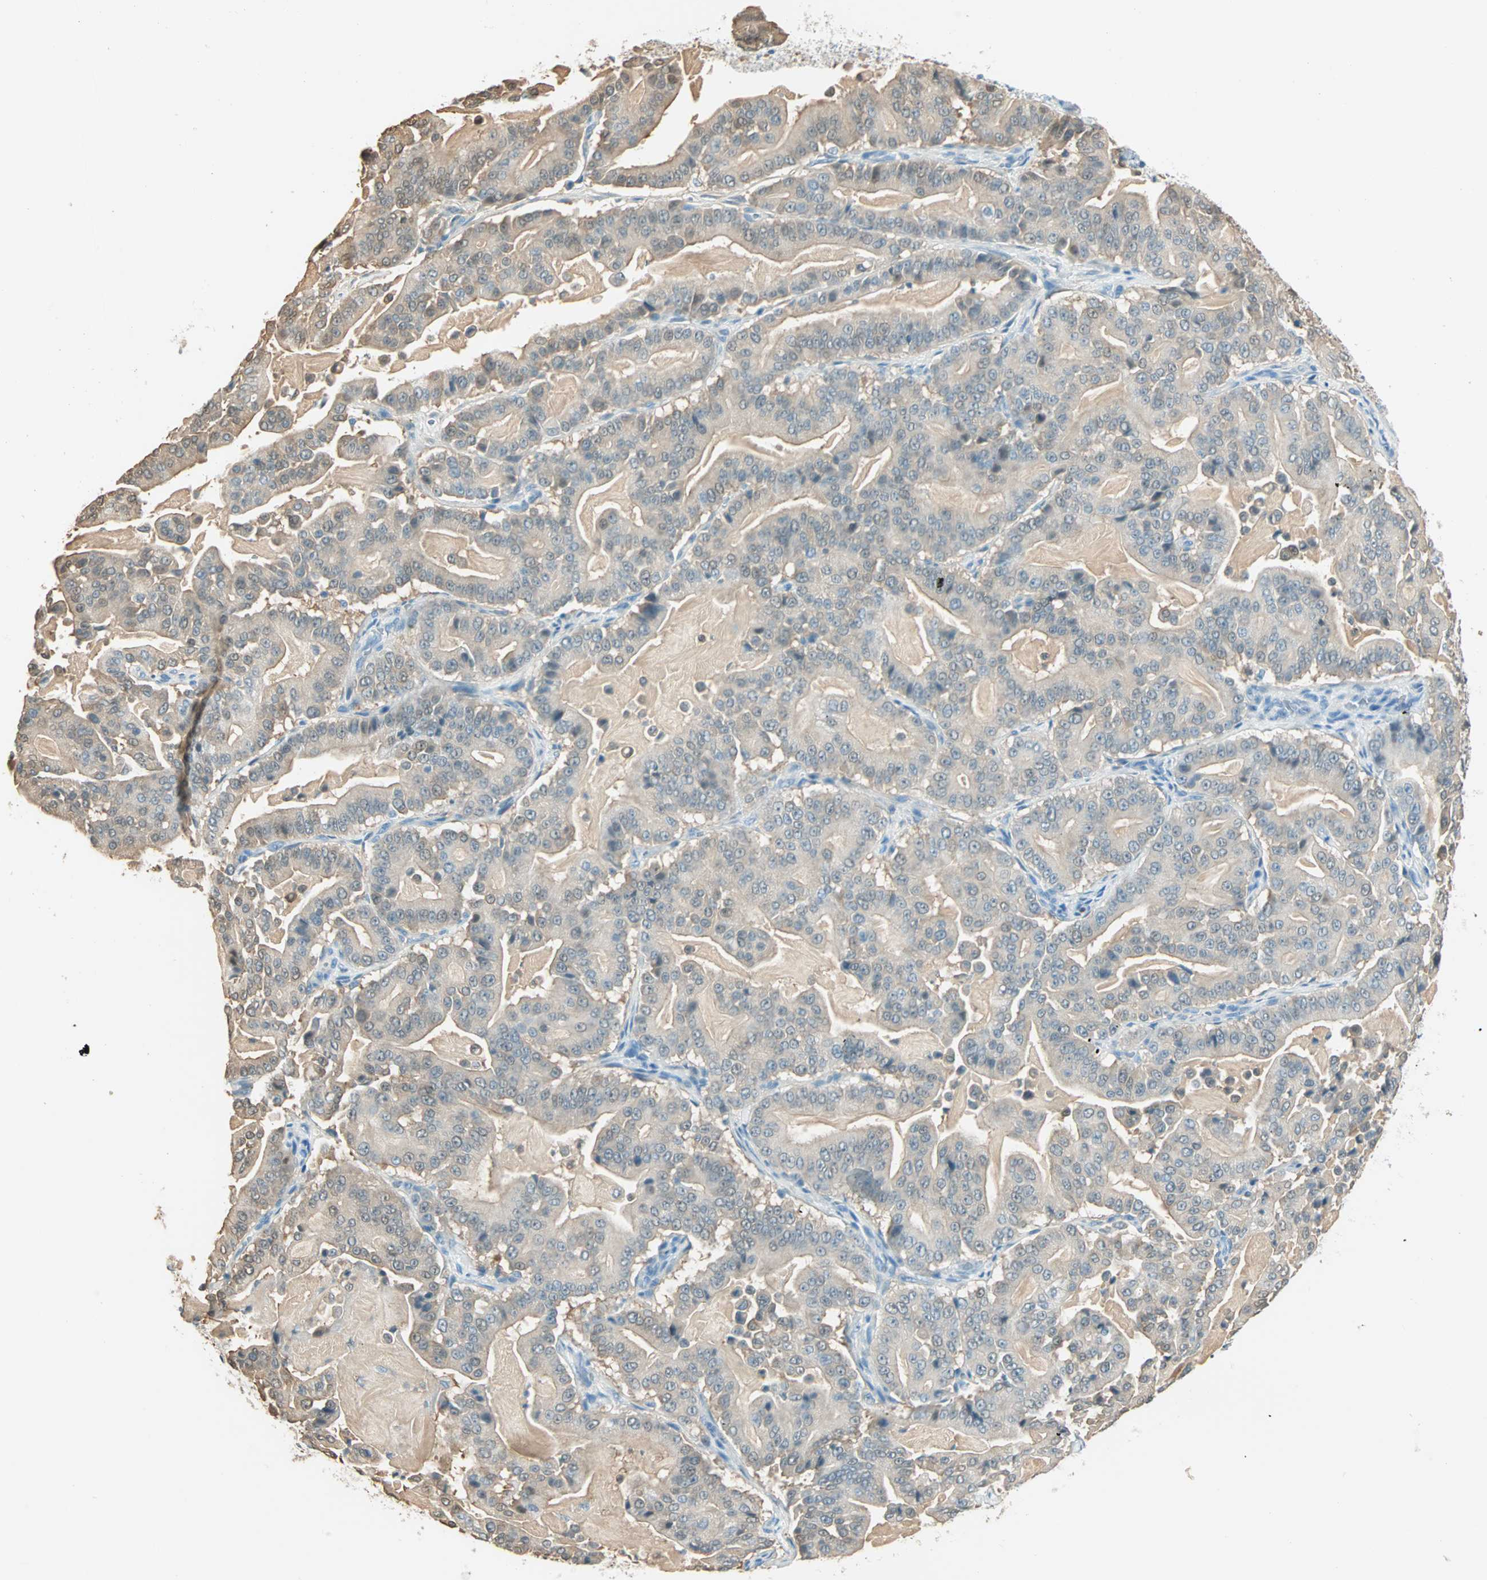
{"staining": {"intensity": "moderate", "quantity": "25%-75%", "location": "cytoplasmic/membranous,nuclear"}, "tissue": "pancreatic cancer", "cell_type": "Tumor cells", "image_type": "cancer", "snomed": [{"axis": "morphology", "description": "Adenocarcinoma, NOS"}, {"axis": "topography", "description": "Pancreas"}], "caption": "The micrograph shows a brown stain indicating the presence of a protein in the cytoplasmic/membranous and nuclear of tumor cells in adenocarcinoma (pancreatic).", "gene": "S100A1", "patient": {"sex": "male", "age": 63}}